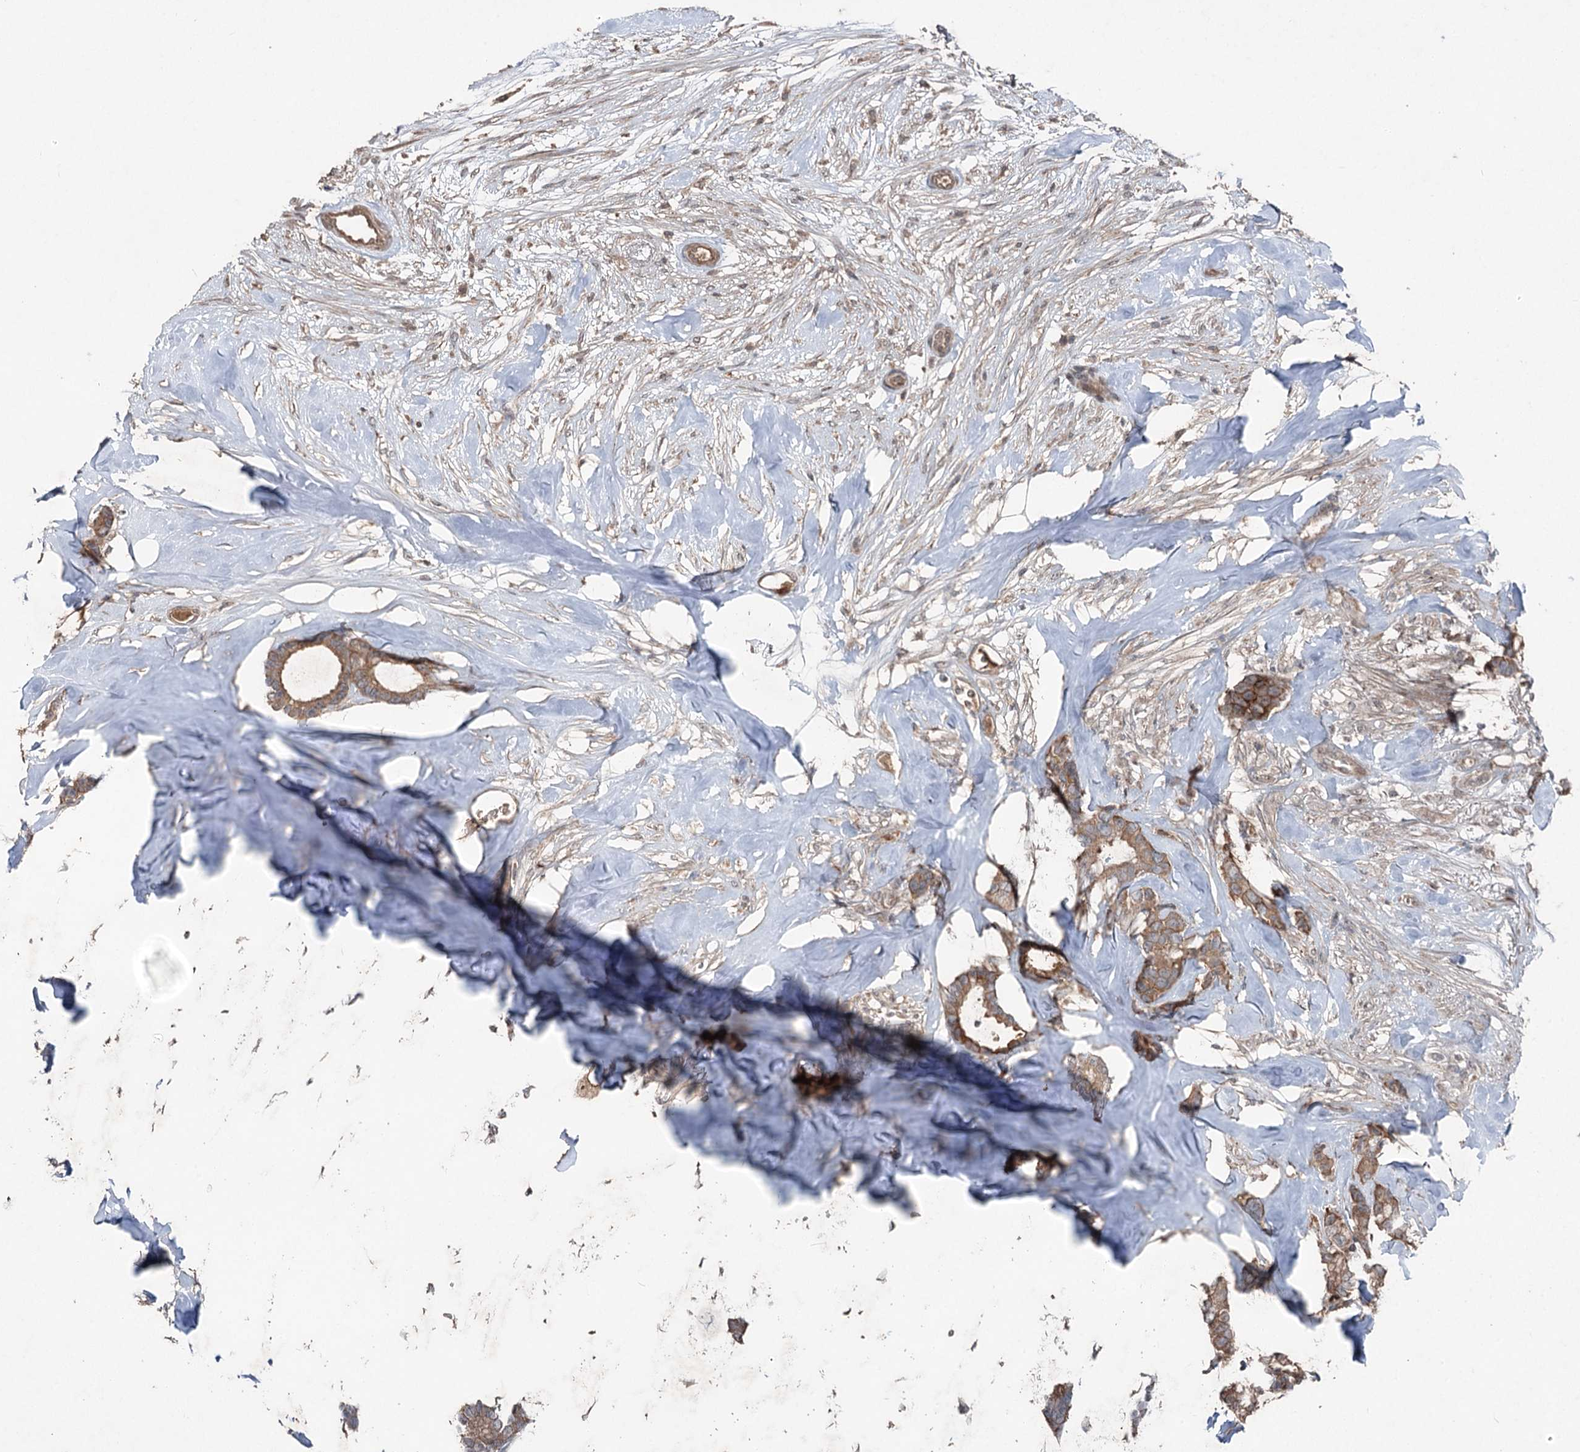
{"staining": {"intensity": "moderate", "quantity": ">75%", "location": "cytoplasmic/membranous"}, "tissue": "breast cancer", "cell_type": "Tumor cells", "image_type": "cancer", "snomed": [{"axis": "morphology", "description": "Duct carcinoma"}, {"axis": "topography", "description": "Breast"}], "caption": "Immunohistochemical staining of breast cancer reveals medium levels of moderate cytoplasmic/membranous positivity in approximately >75% of tumor cells.", "gene": "MAPK8IP2", "patient": {"sex": "female", "age": 87}}